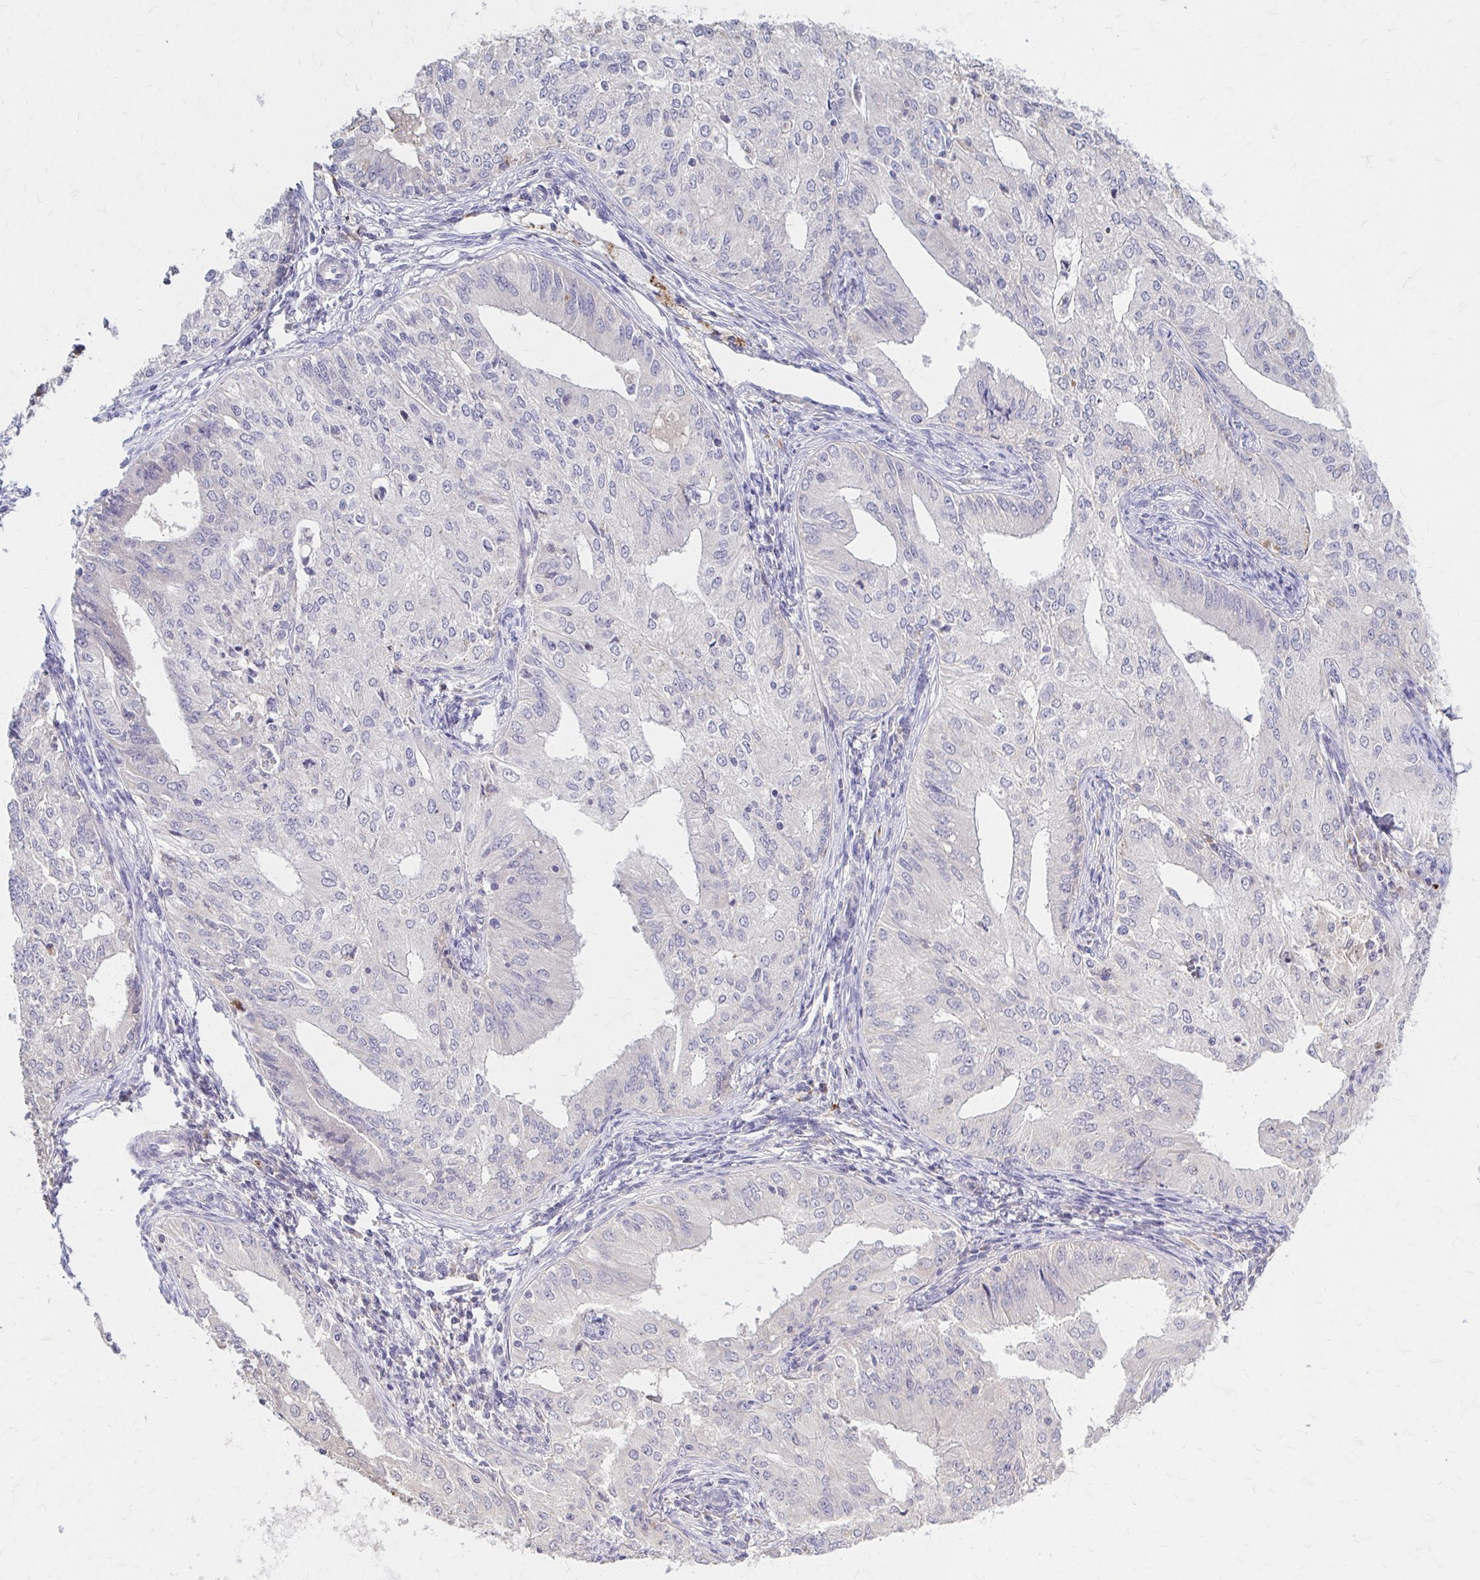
{"staining": {"intensity": "negative", "quantity": "none", "location": "none"}, "tissue": "endometrial cancer", "cell_type": "Tumor cells", "image_type": "cancer", "snomed": [{"axis": "morphology", "description": "Adenocarcinoma, NOS"}, {"axis": "topography", "description": "Endometrium"}], "caption": "The IHC micrograph has no significant expression in tumor cells of endometrial cancer tissue.", "gene": "HMGCS2", "patient": {"sex": "female", "age": 50}}